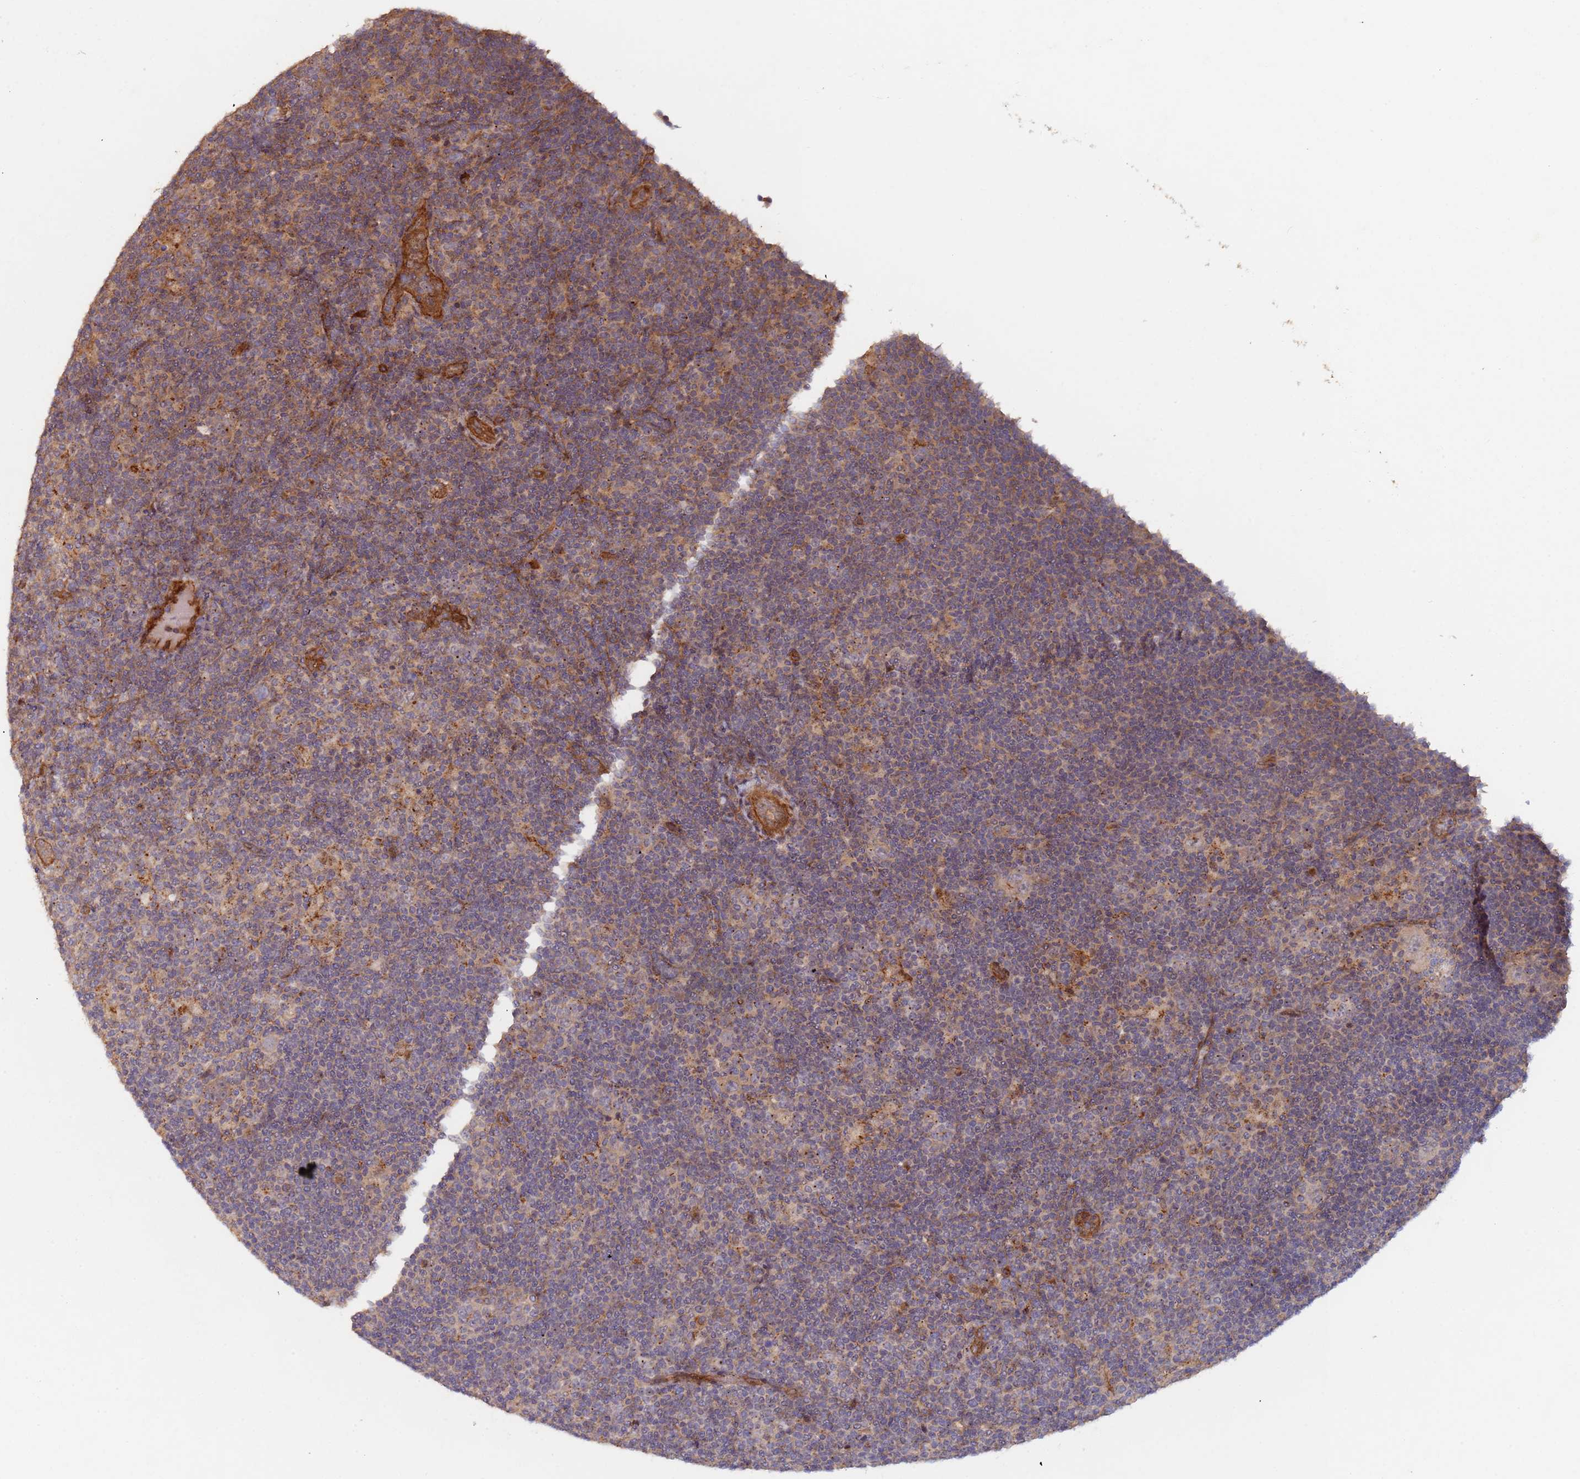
{"staining": {"intensity": "negative", "quantity": "none", "location": "none"}, "tissue": "lymphoma", "cell_type": "Tumor cells", "image_type": "cancer", "snomed": [{"axis": "morphology", "description": "Hodgkin's disease, NOS"}, {"axis": "topography", "description": "Lymph node"}], "caption": "This photomicrograph is of Hodgkin's disease stained with IHC to label a protein in brown with the nuclei are counter-stained blue. There is no expression in tumor cells.", "gene": "KANSL1L", "patient": {"sex": "female", "age": 57}}